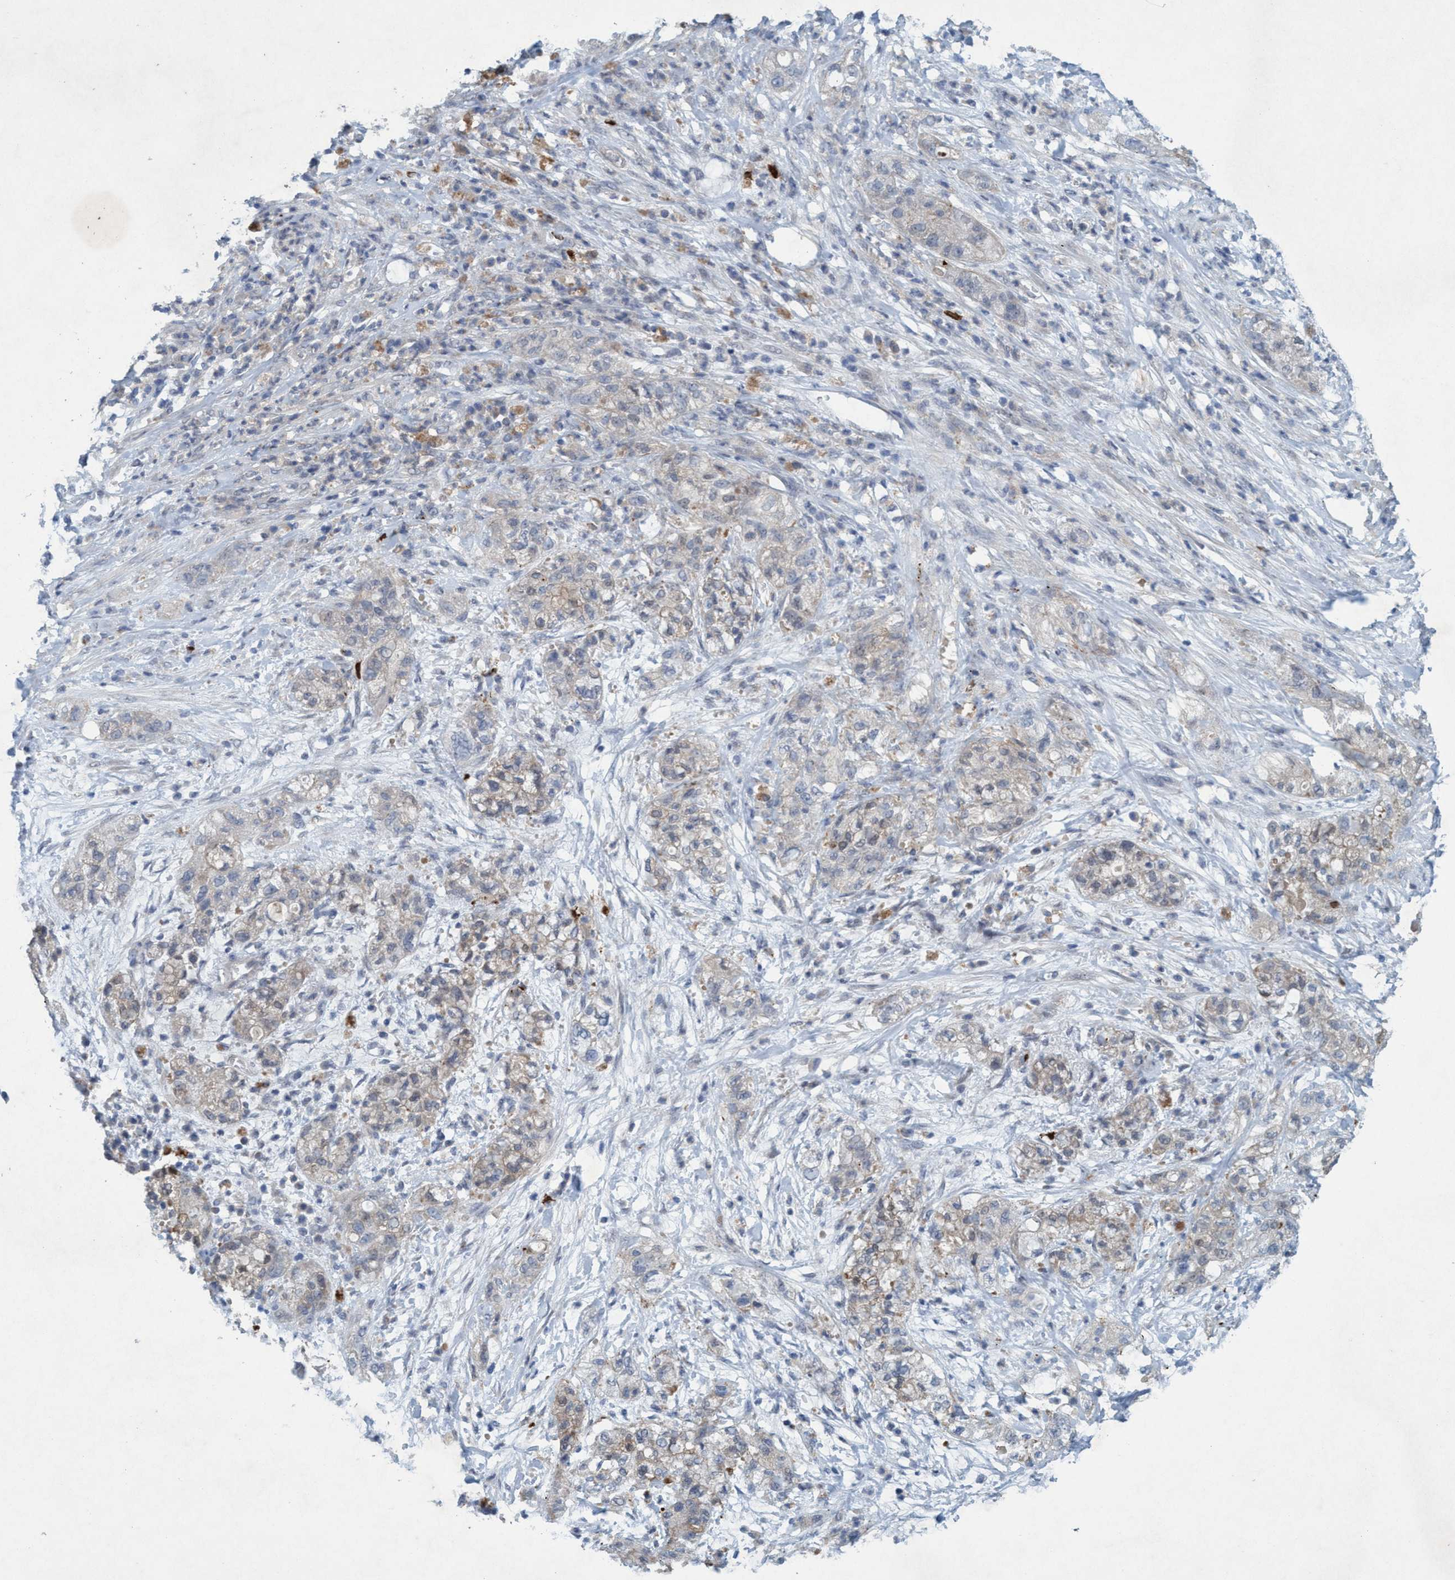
{"staining": {"intensity": "weak", "quantity": "<25%", "location": "cytoplasmic/membranous"}, "tissue": "pancreatic cancer", "cell_type": "Tumor cells", "image_type": "cancer", "snomed": [{"axis": "morphology", "description": "Adenocarcinoma, NOS"}, {"axis": "topography", "description": "Pancreas"}], "caption": "This is an immunohistochemistry (IHC) micrograph of human pancreatic adenocarcinoma. There is no expression in tumor cells.", "gene": "RNF208", "patient": {"sex": "female", "age": 78}}